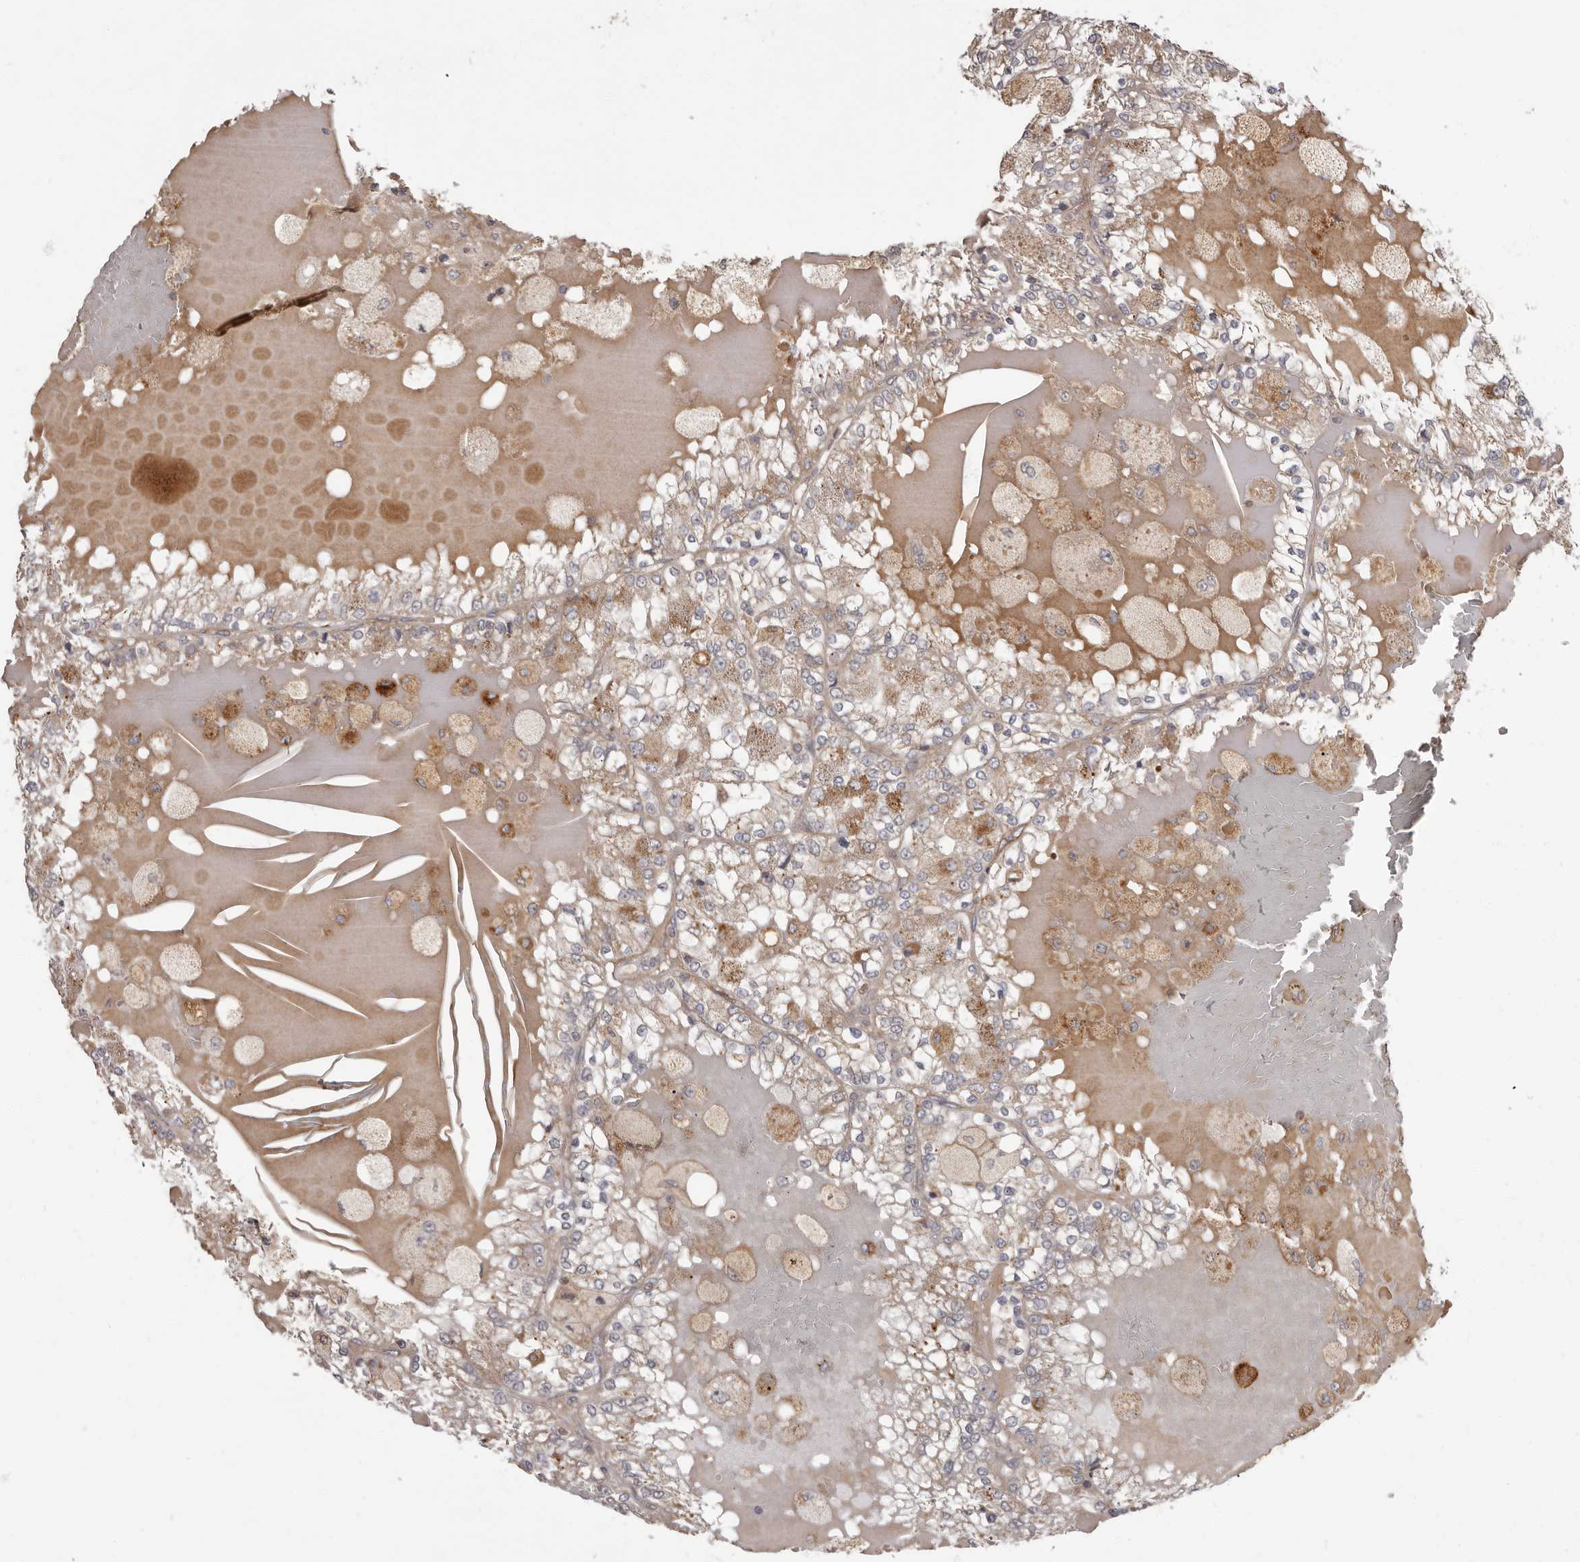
{"staining": {"intensity": "weak", "quantity": ">75%", "location": "cytoplasmic/membranous"}, "tissue": "renal cancer", "cell_type": "Tumor cells", "image_type": "cancer", "snomed": [{"axis": "morphology", "description": "Adenocarcinoma, NOS"}, {"axis": "topography", "description": "Kidney"}], "caption": "Renal cancer (adenocarcinoma) stained with DAB (3,3'-diaminobenzidine) immunohistochemistry demonstrates low levels of weak cytoplasmic/membranous expression in approximately >75% of tumor cells.", "gene": "ADCY2", "patient": {"sex": "female", "age": 56}}